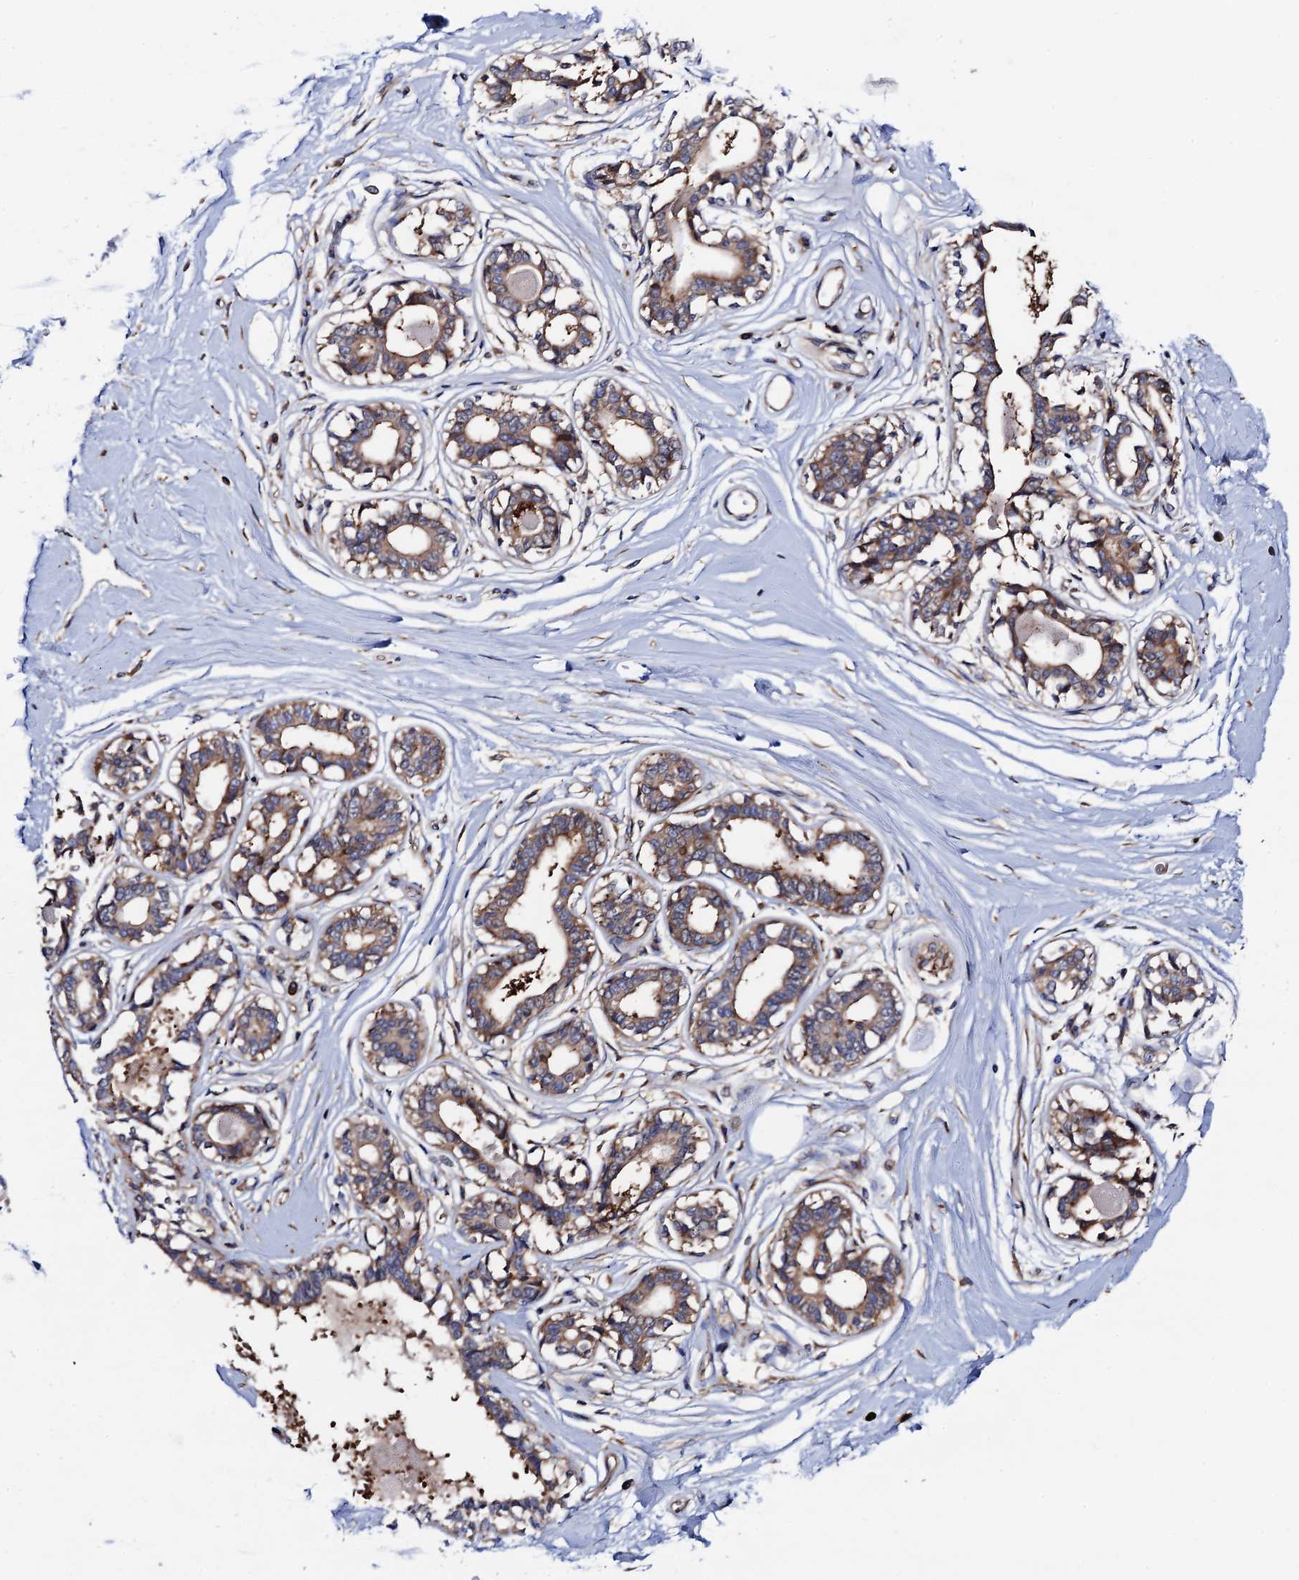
{"staining": {"intensity": "negative", "quantity": "none", "location": "none"}, "tissue": "breast", "cell_type": "Adipocytes", "image_type": "normal", "snomed": [{"axis": "morphology", "description": "Normal tissue, NOS"}, {"axis": "topography", "description": "Breast"}], "caption": "DAB immunohistochemical staining of normal human breast displays no significant staining in adipocytes.", "gene": "MRPL48", "patient": {"sex": "female", "age": 45}}